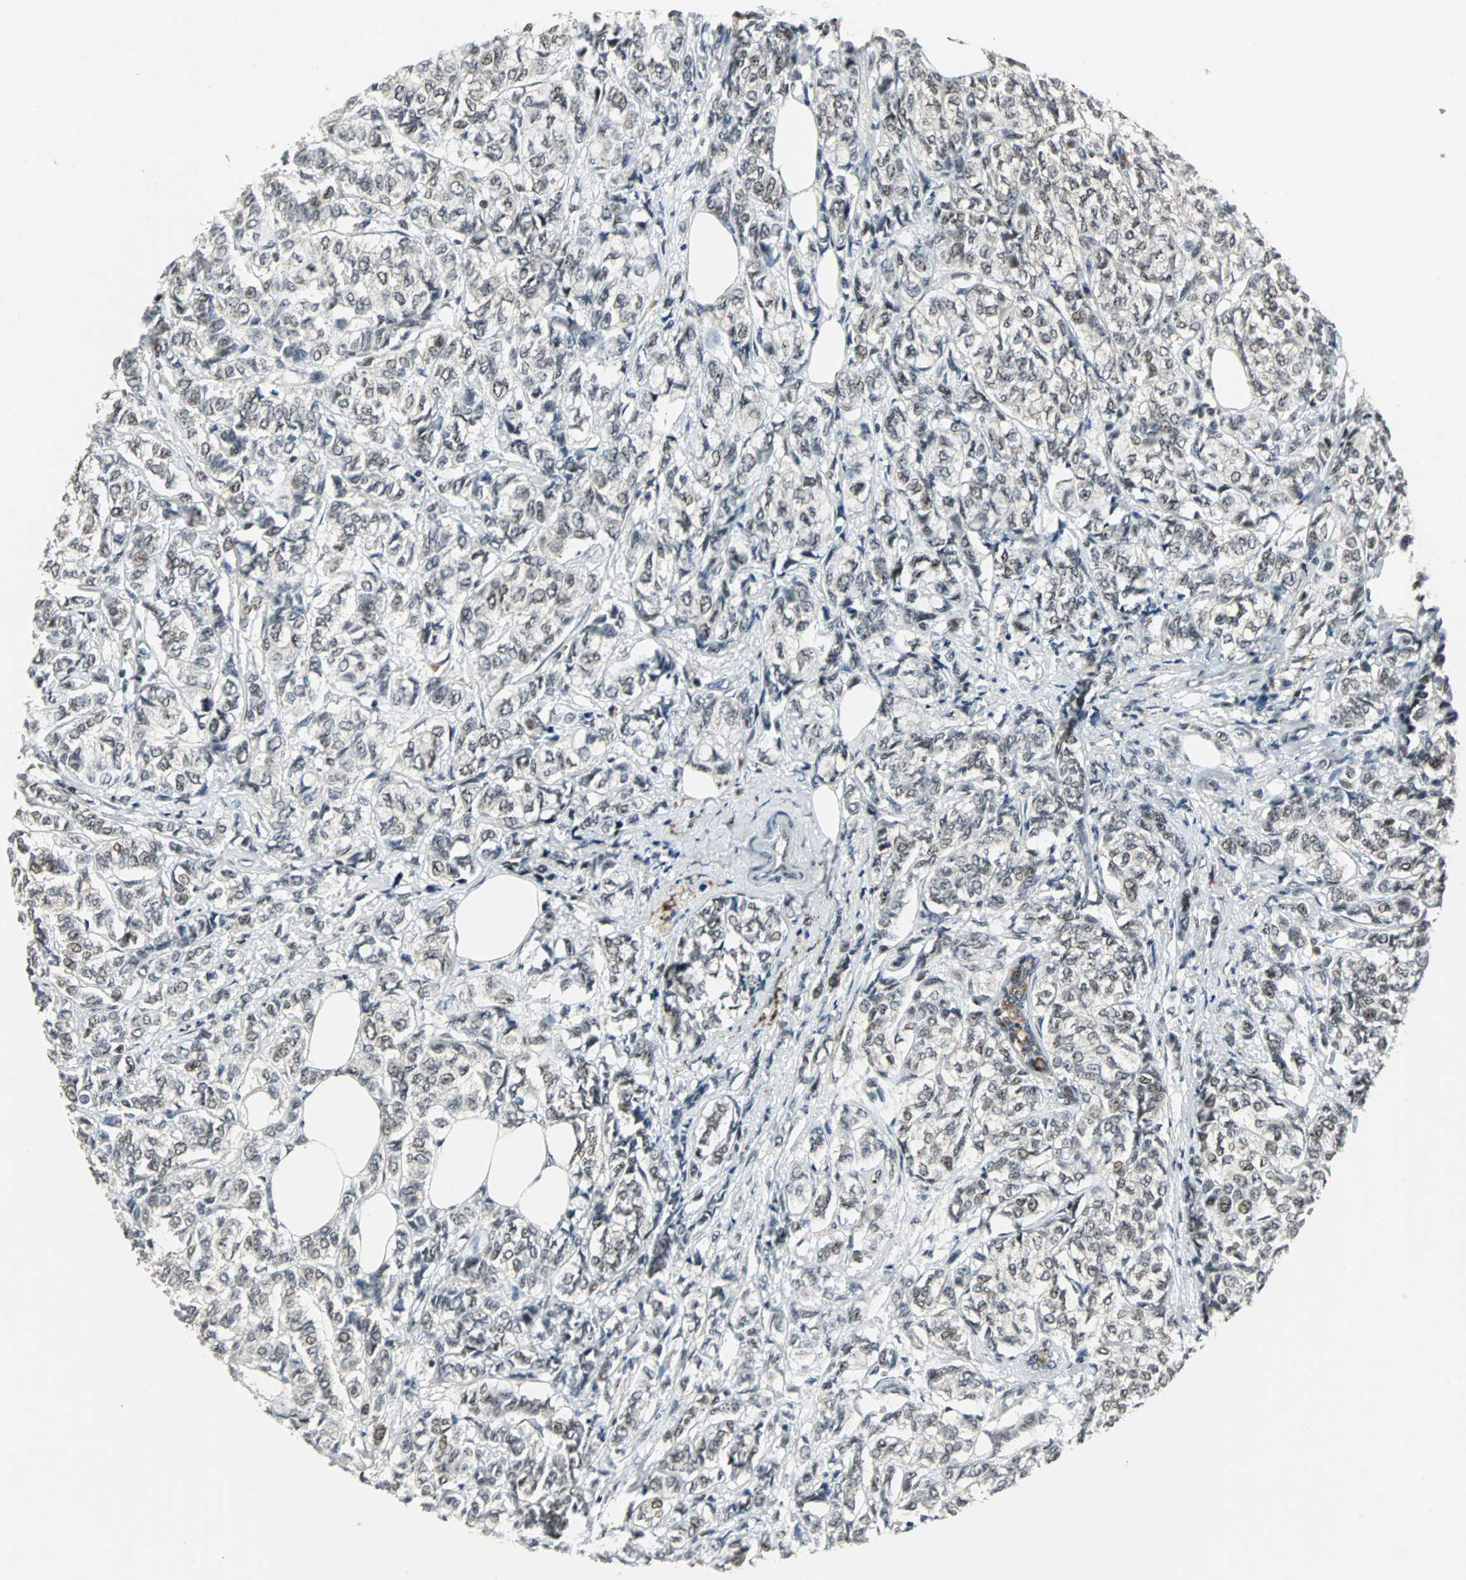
{"staining": {"intensity": "moderate", "quantity": ">75%", "location": "nuclear"}, "tissue": "breast cancer", "cell_type": "Tumor cells", "image_type": "cancer", "snomed": [{"axis": "morphology", "description": "Lobular carcinoma"}, {"axis": "topography", "description": "Breast"}], "caption": "Protein analysis of breast lobular carcinoma tissue demonstrates moderate nuclear staining in approximately >75% of tumor cells.", "gene": "MED4", "patient": {"sex": "female", "age": 60}}